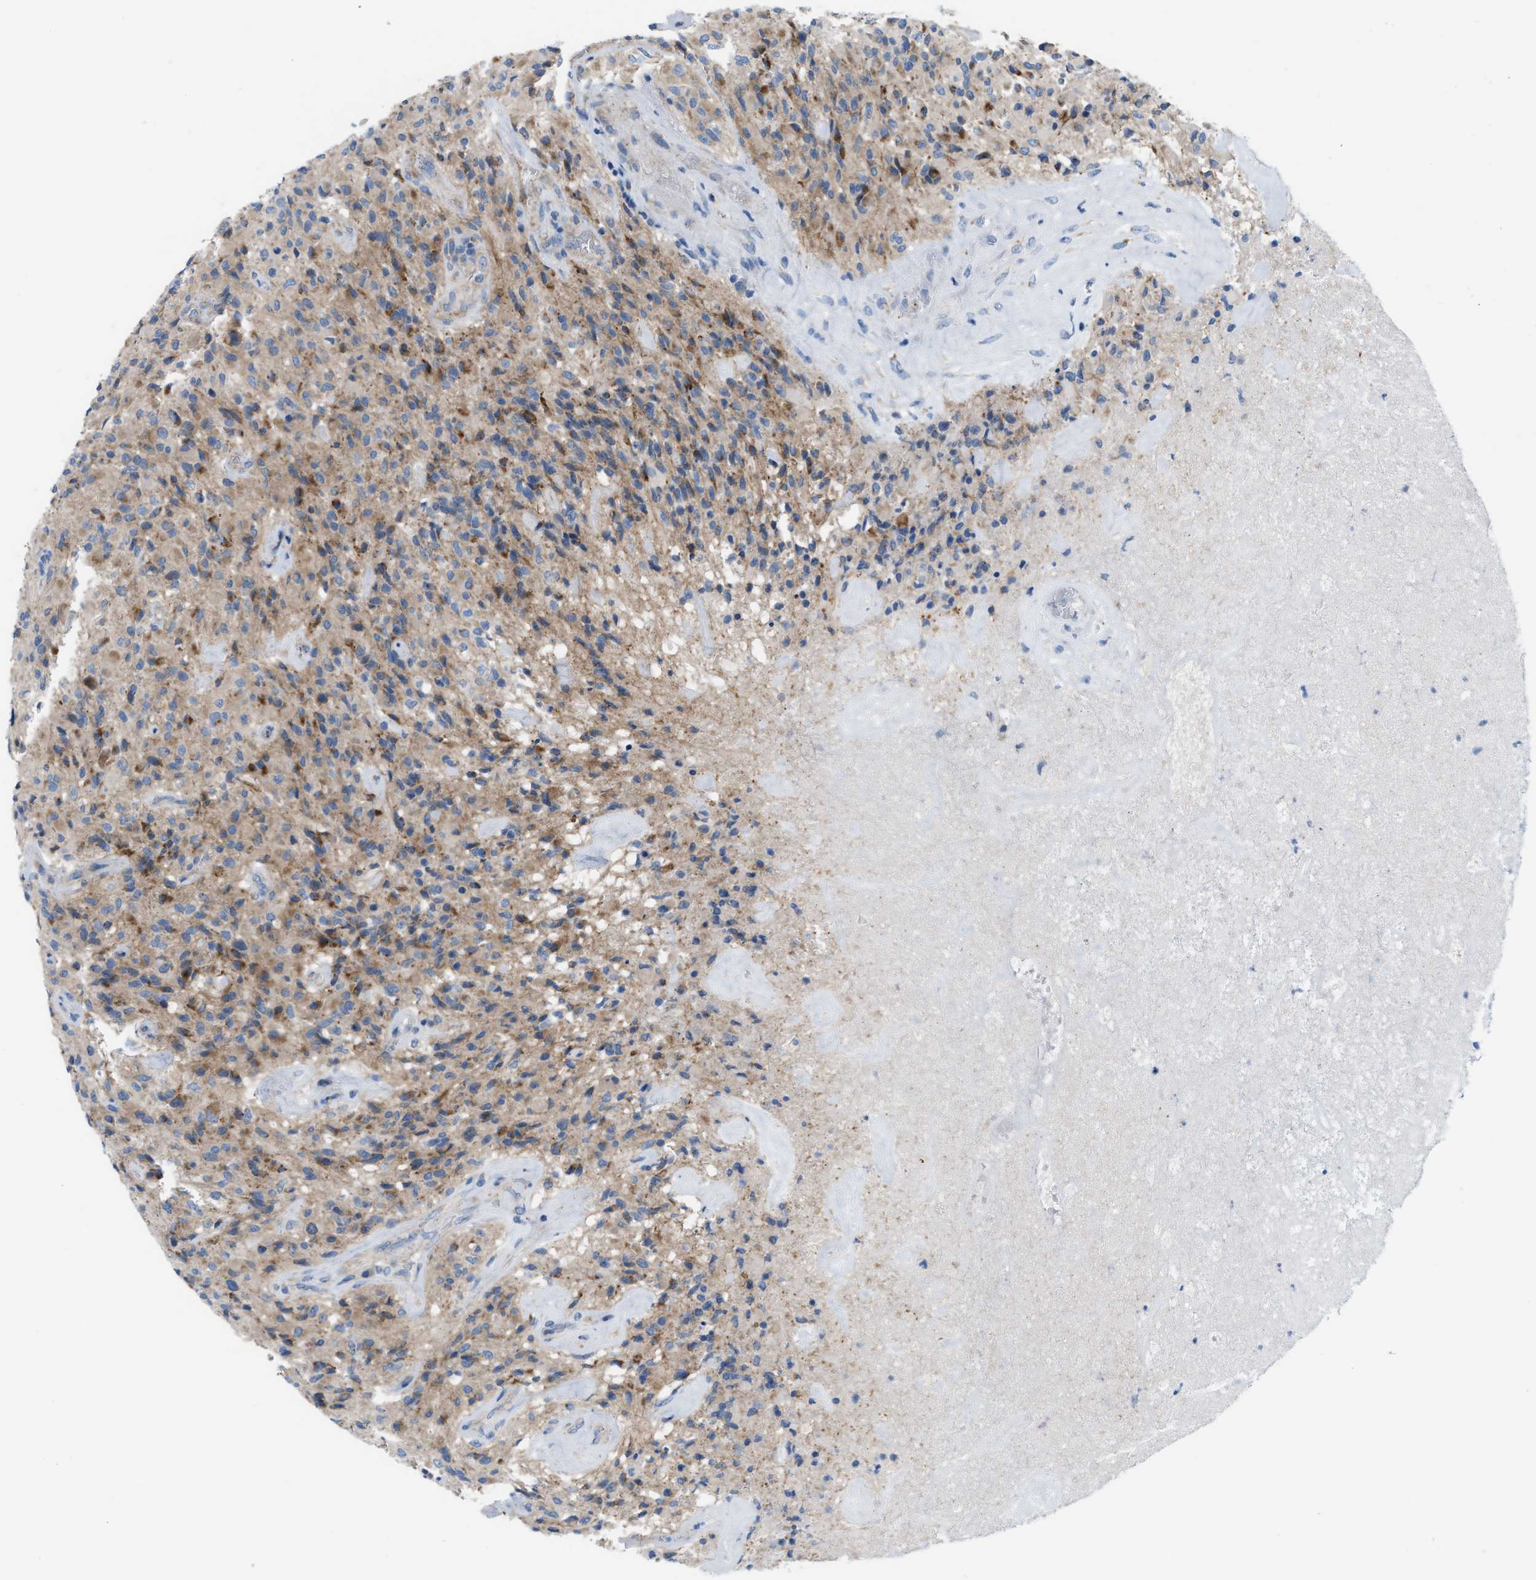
{"staining": {"intensity": "moderate", "quantity": "25%-75%", "location": "cytoplasmic/membranous"}, "tissue": "glioma", "cell_type": "Tumor cells", "image_type": "cancer", "snomed": [{"axis": "morphology", "description": "Glioma, malignant, High grade"}, {"axis": "topography", "description": "Brain"}], "caption": "An immunohistochemistry image of neoplastic tissue is shown. Protein staining in brown highlights moderate cytoplasmic/membranous positivity in glioma within tumor cells. (DAB = brown stain, brightfield microscopy at high magnification).", "gene": "JADE1", "patient": {"sex": "male", "age": 71}}